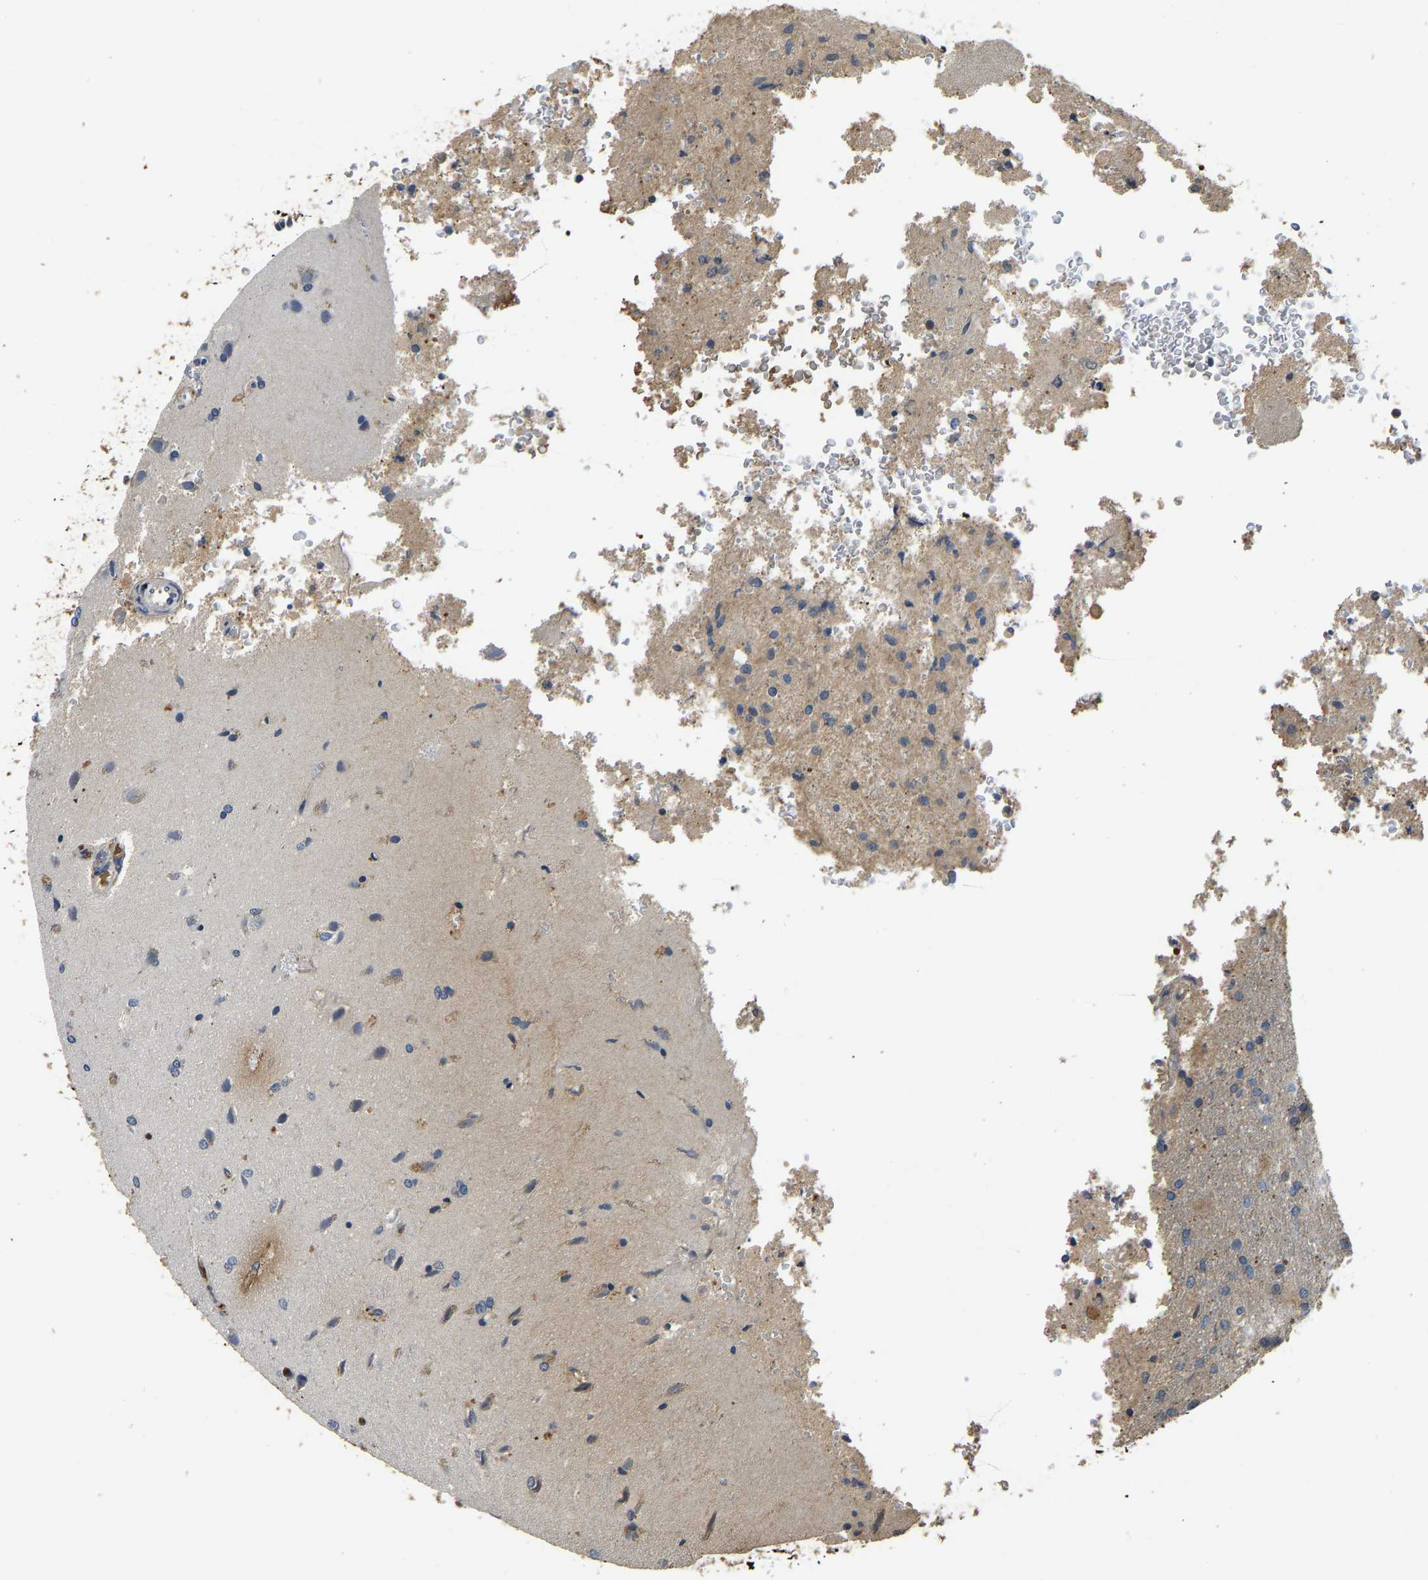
{"staining": {"intensity": "moderate", "quantity": "25%-75%", "location": "cytoplasmic/membranous"}, "tissue": "glioma", "cell_type": "Tumor cells", "image_type": "cancer", "snomed": [{"axis": "morphology", "description": "Normal tissue, NOS"}, {"axis": "morphology", "description": "Glioma, malignant, High grade"}, {"axis": "topography", "description": "Cerebral cortex"}], "caption": "Immunohistochemistry micrograph of glioma stained for a protein (brown), which displays medium levels of moderate cytoplasmic/membranous staining in approximately 25%-75% of tumor cells.", "gene": "VCPKMT", "patient": {"sex": "male", "age": 77}}